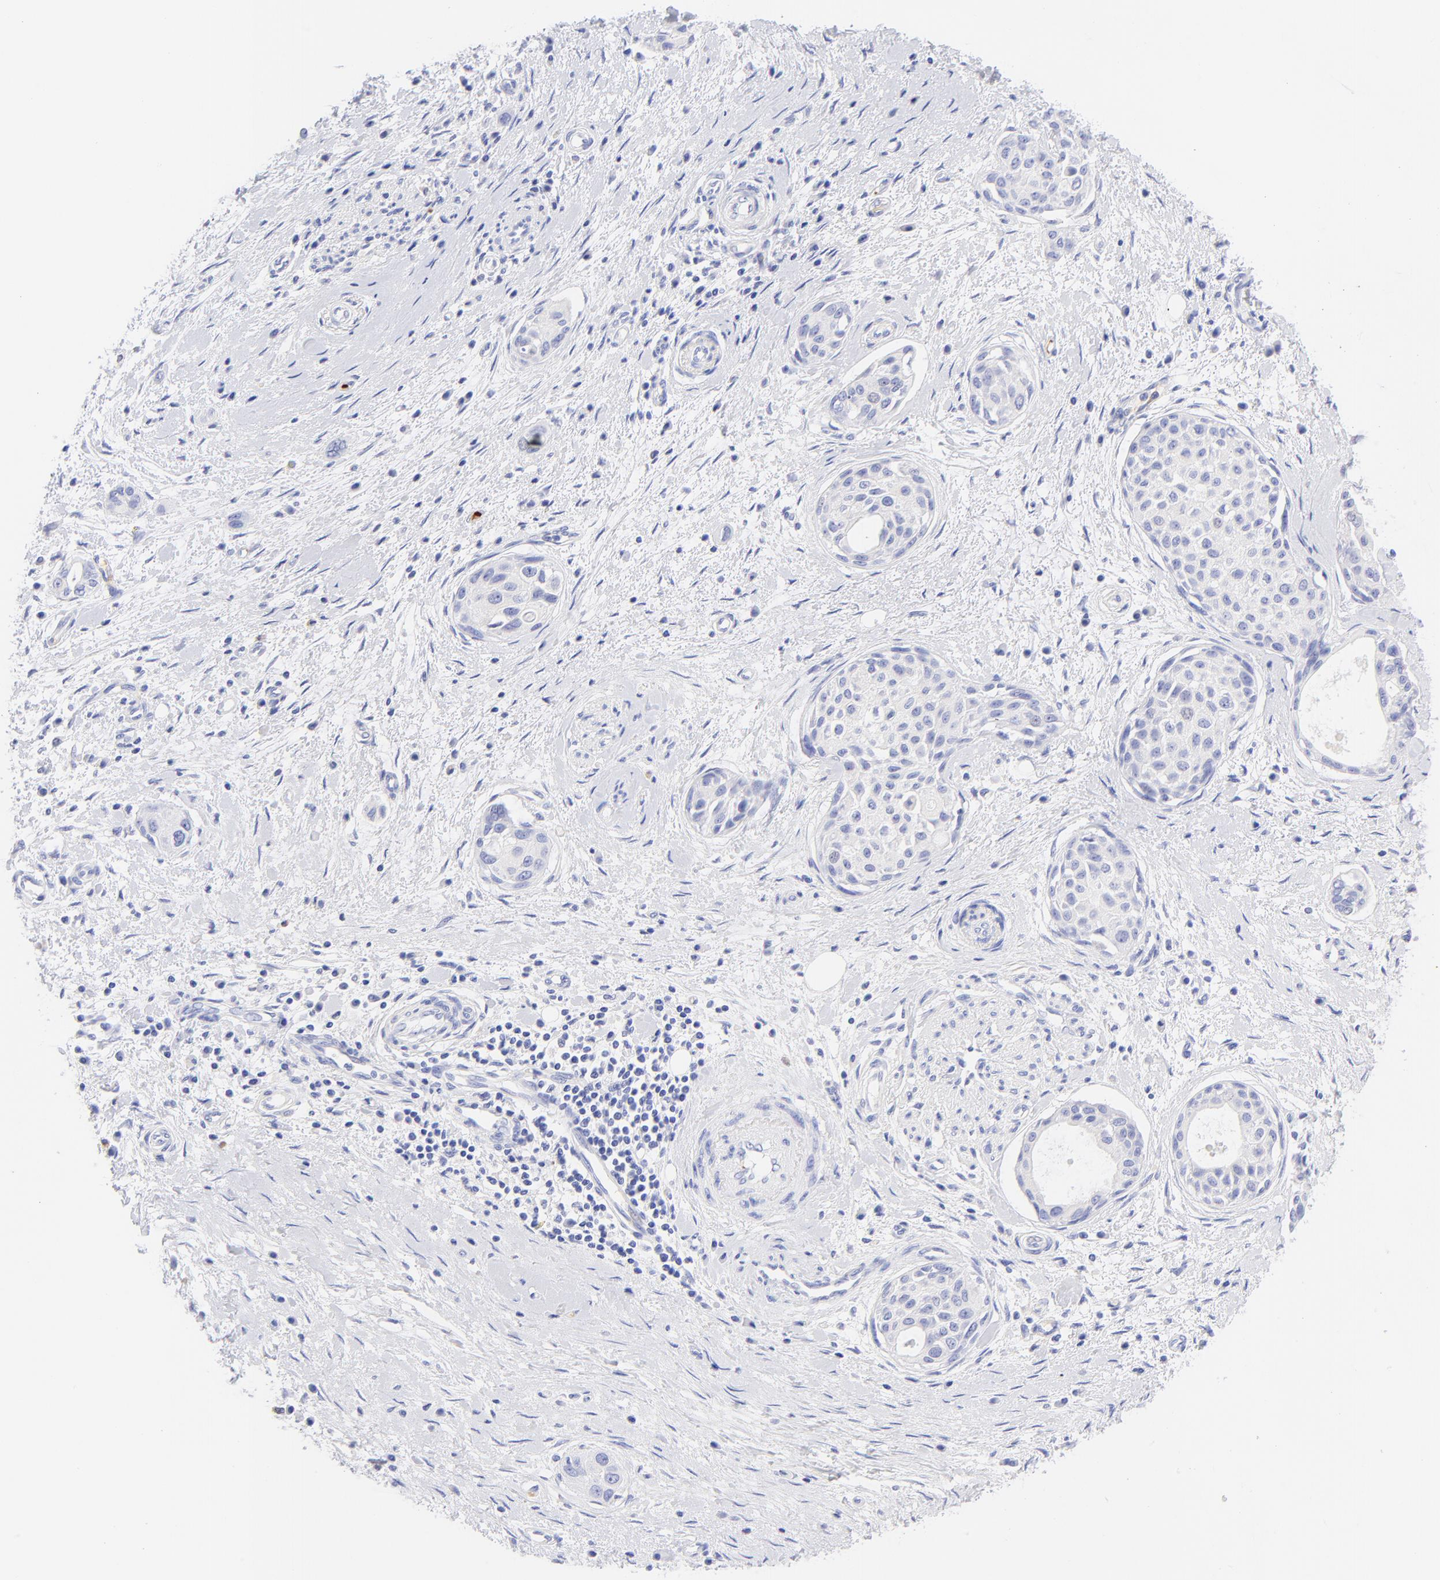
{"staining": {"intensity": "negative", "quantity": "none", "location": "none"}, "tissue": "pancreatic cancer", "cell_type": "Tumor cells", "image_type": "cancer", "snomed": [{"axis": "morphology", "description": "Adenocarcinoma, NOS"}, {"axis": "topography", "description": "Pancreas"}], "caption": "Tumor cells are negative for protein expression in human pancreatic adenocarcinoma.", "gene": "FRMPD3", "patient": {"sex": "female", "age": 60}}